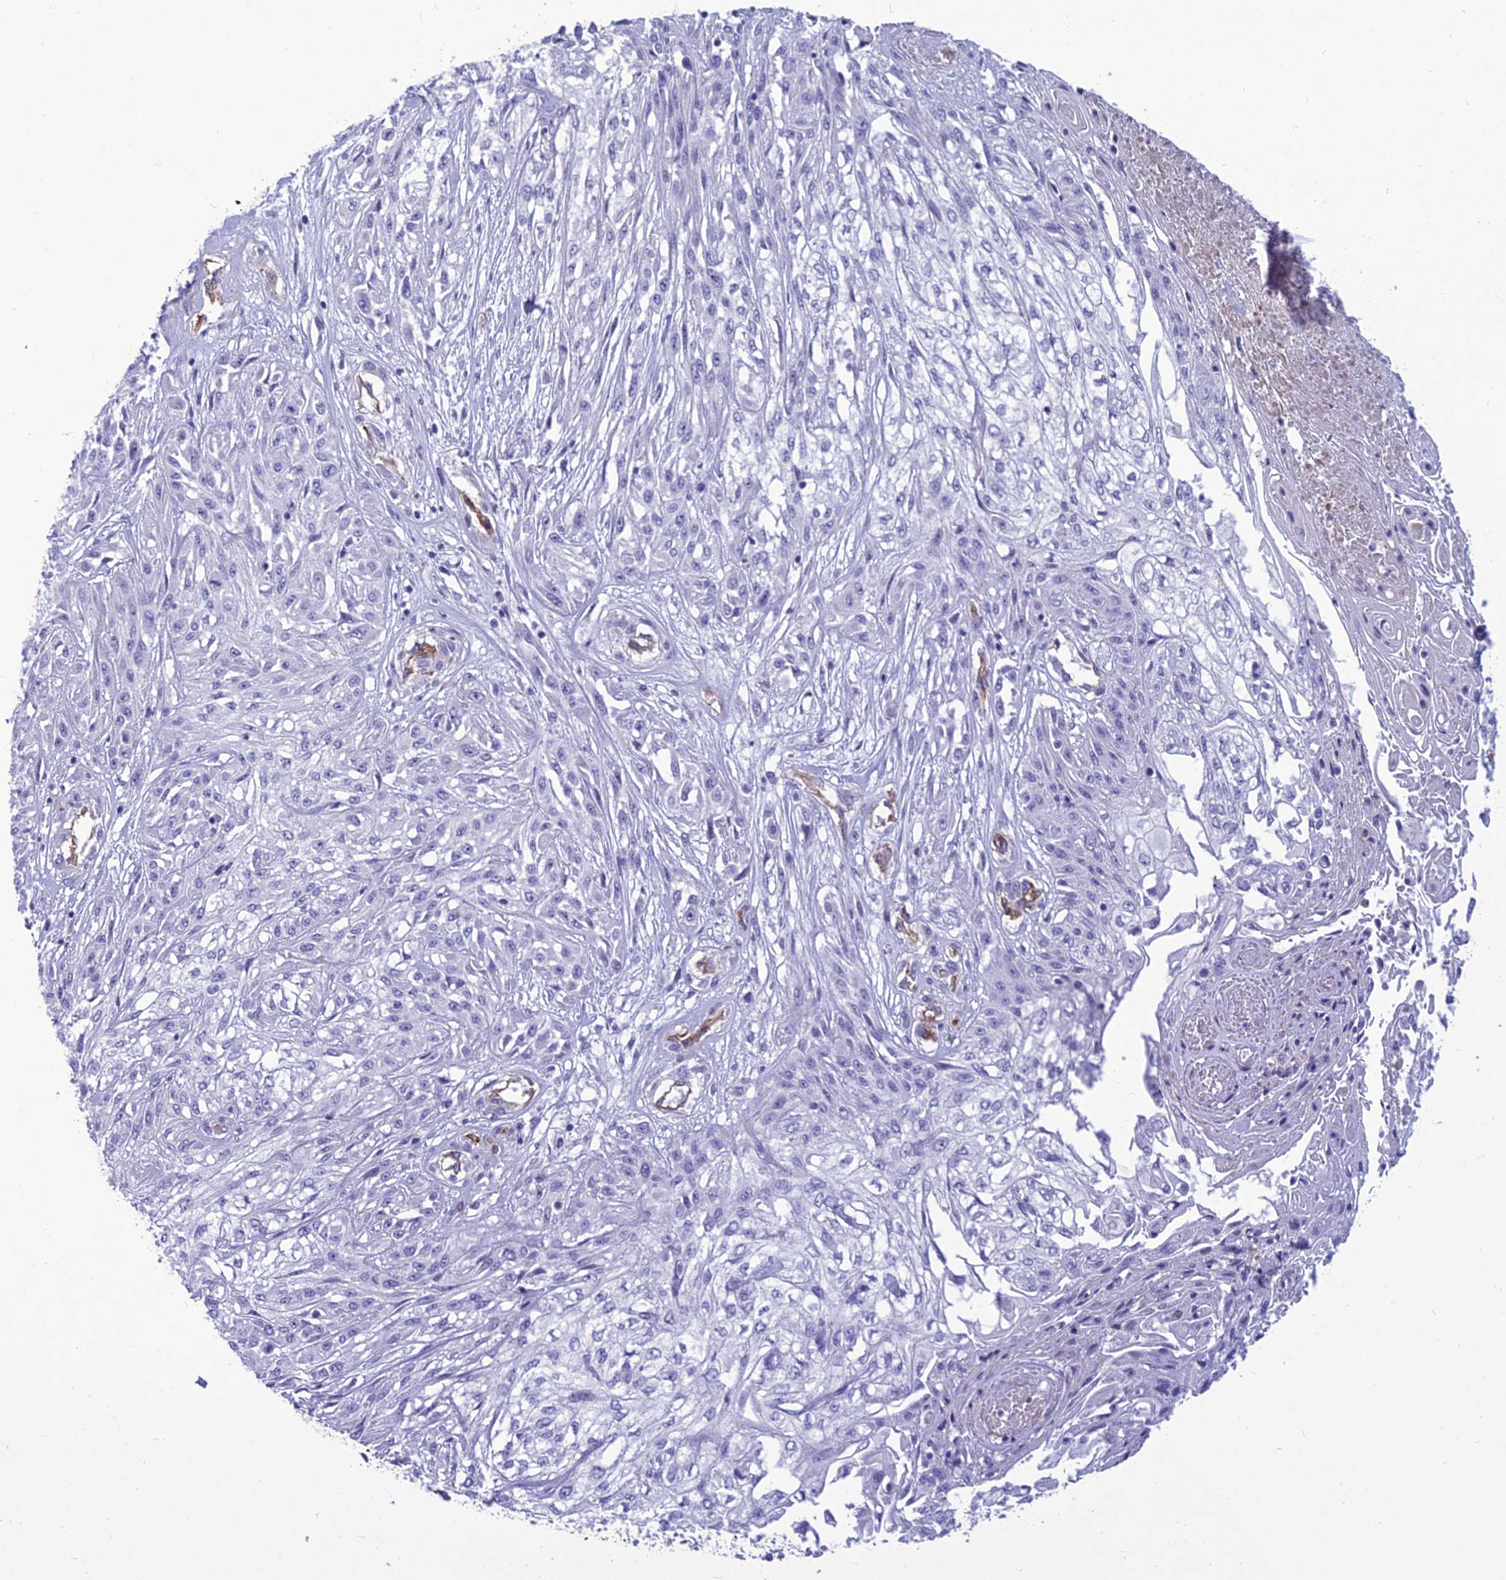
{"staining": {"intensity": "negative", "quantity": "none", "location": "none"}, "tissue": "skin cancer", "cell_type": "Tumor cells", "image_type": "cancer", "snomed": [{"axis": "morphology", "description": "Squamous cell carcinoma, NOS"}, {"axis": "morphology", "description": "Squamous cell carcinoma, metastatic, NOS"}, {"axis": "topography", "description": "Skin"}, {"axis": "topography", "description": "Lymph node"}], "caption": "High power microscopy histopathology image of an immunohistochemistry (IHC) image of skin metastatic squamous cell carcinoma, revealing no significant staining in tumor cells.", "gene": "BBS7", "patient": {"sex": "male", "age": 75}}